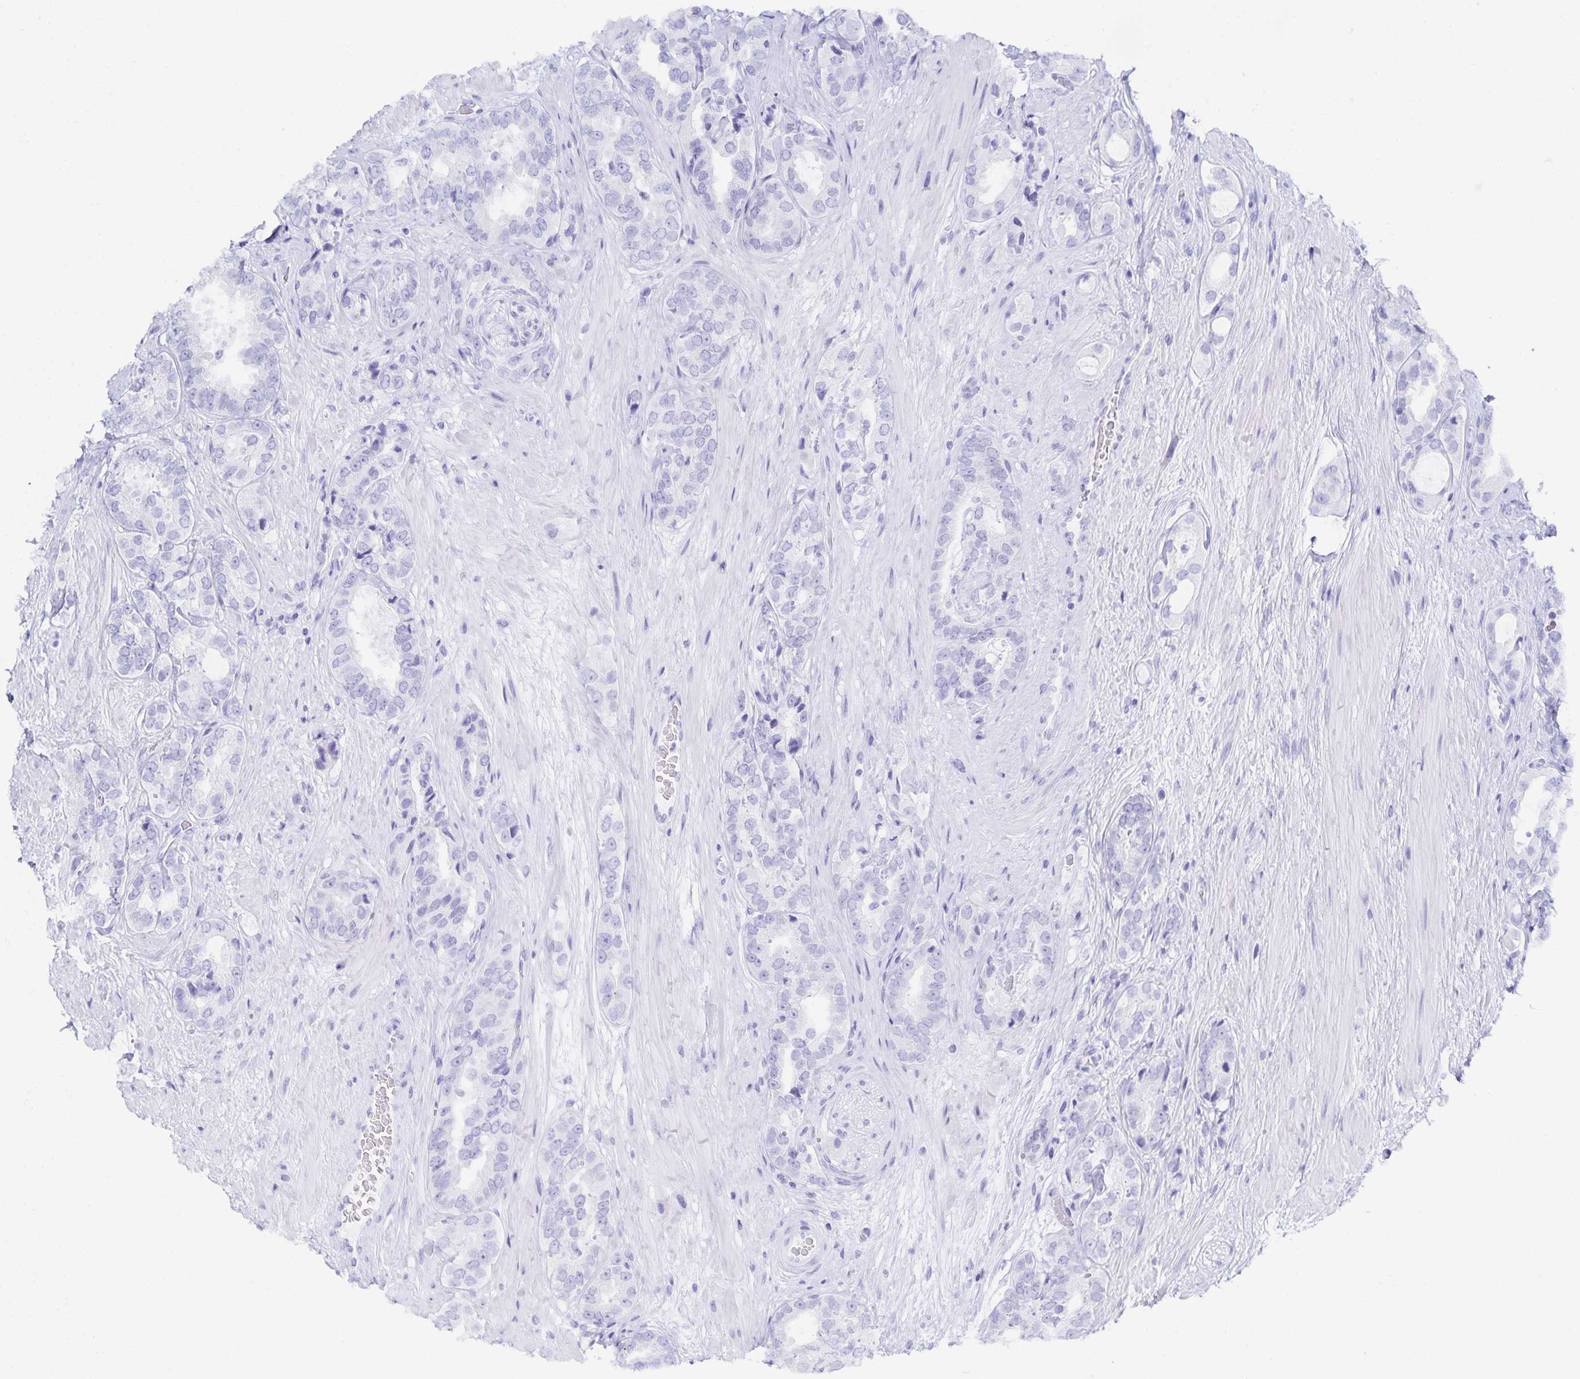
{"staining": {"intensity": "negative", "quantity": "none", "location": "none"}, "tissue": "prostate cancer", "cell_type": "Tumor cells", "image_type": "cancer", "snomed": [{"axis": "morphology", "description": "Adenocarcinoma, High grade"}, {"axis": "topography", "description": "Prostate"}], "caption": "High power microscopy photomicrograph of an immunohistochemistry histopathology image of prostate cancer, revealing no significant positivity in tumor cells.", "gene": "SNTN", "patient": {"sex": "male", "age": 71}}